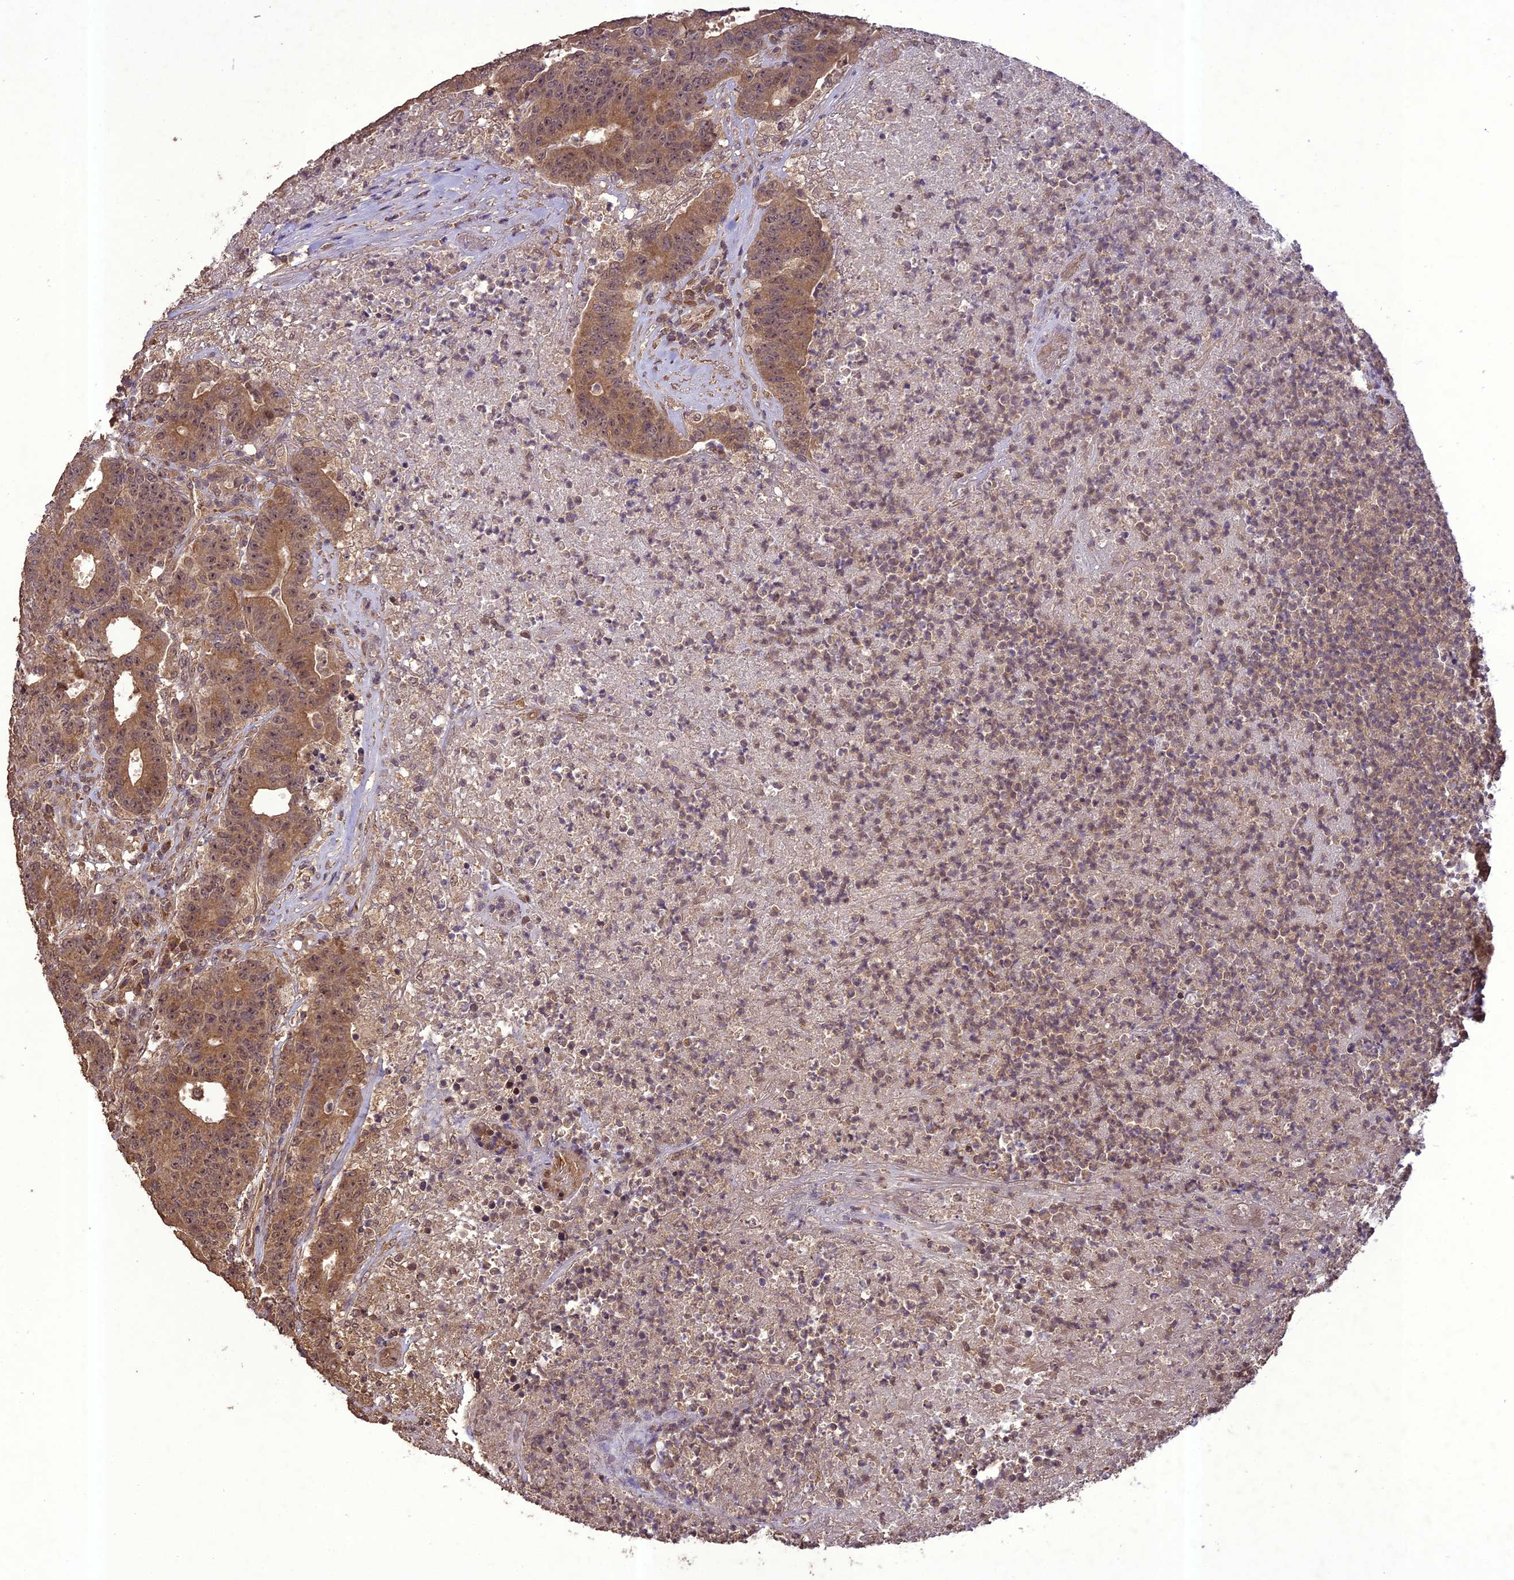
{"staining": {"intensity": "moderate", "quantity": ">75%", "location": "cytoplasmic/membranous,nuclear"}, "tissue": "colorectal cancer", "cell_type": "Tumor cells", "image_type": "cancer", "snomed": [{"axis": "morphology", "description": "Adenocarcinoma, NOS"}, {"axis": "topography", "description": "Colon"}], "caption": "This is a micrograph of immunohistochemistry staining of adenocarcinoma (colorectal), which shows moderate staining in the cytoplasmic/membranous and nuclear of tumor cells.", "gene": "TIGD7", "patient": {"sex": "female", "age": 75}}